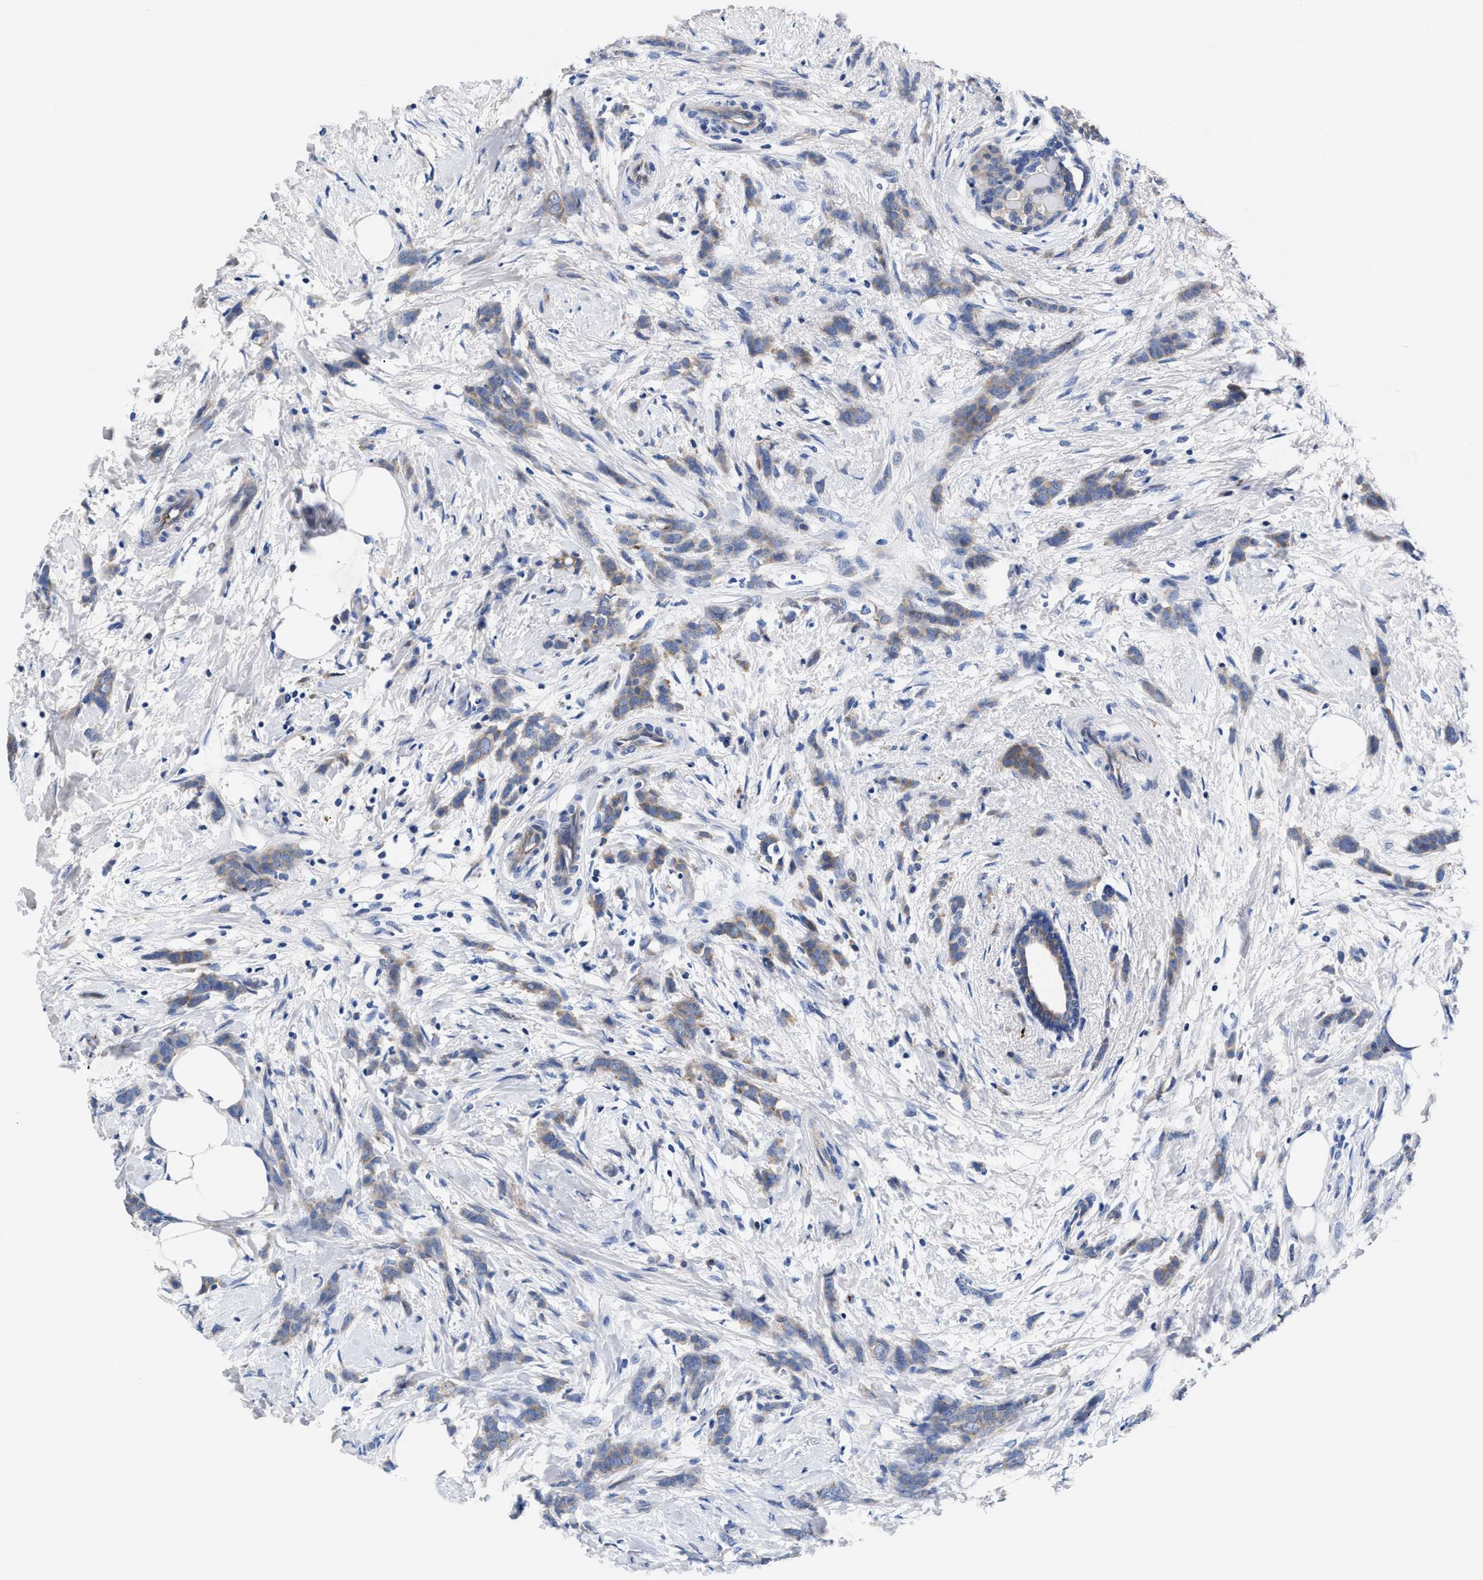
{"staining": {"intensity": "weak", "quantity": ">75%", "location": "cytoplasmic/membranous"}, "tissue": "breast cancer", "cell_type": "Tumor cells", "image_type": "cancer", "snomed": [{"axis": "morphology", "description": "Lobular carcinoma, in situ"}, {"axis": "morphology", "description": "Lobular carcinoma"}, {"axis": "topography", "description": "Breast"}], "caption": "Weak cytoplasmic/membranous protein positivity is identified in approximately >75% of tumor cells in breast cancer (lobular carcinoma in situ).", "gene": "DHRS13", "patient": {"sex": "female", "age": 41}}